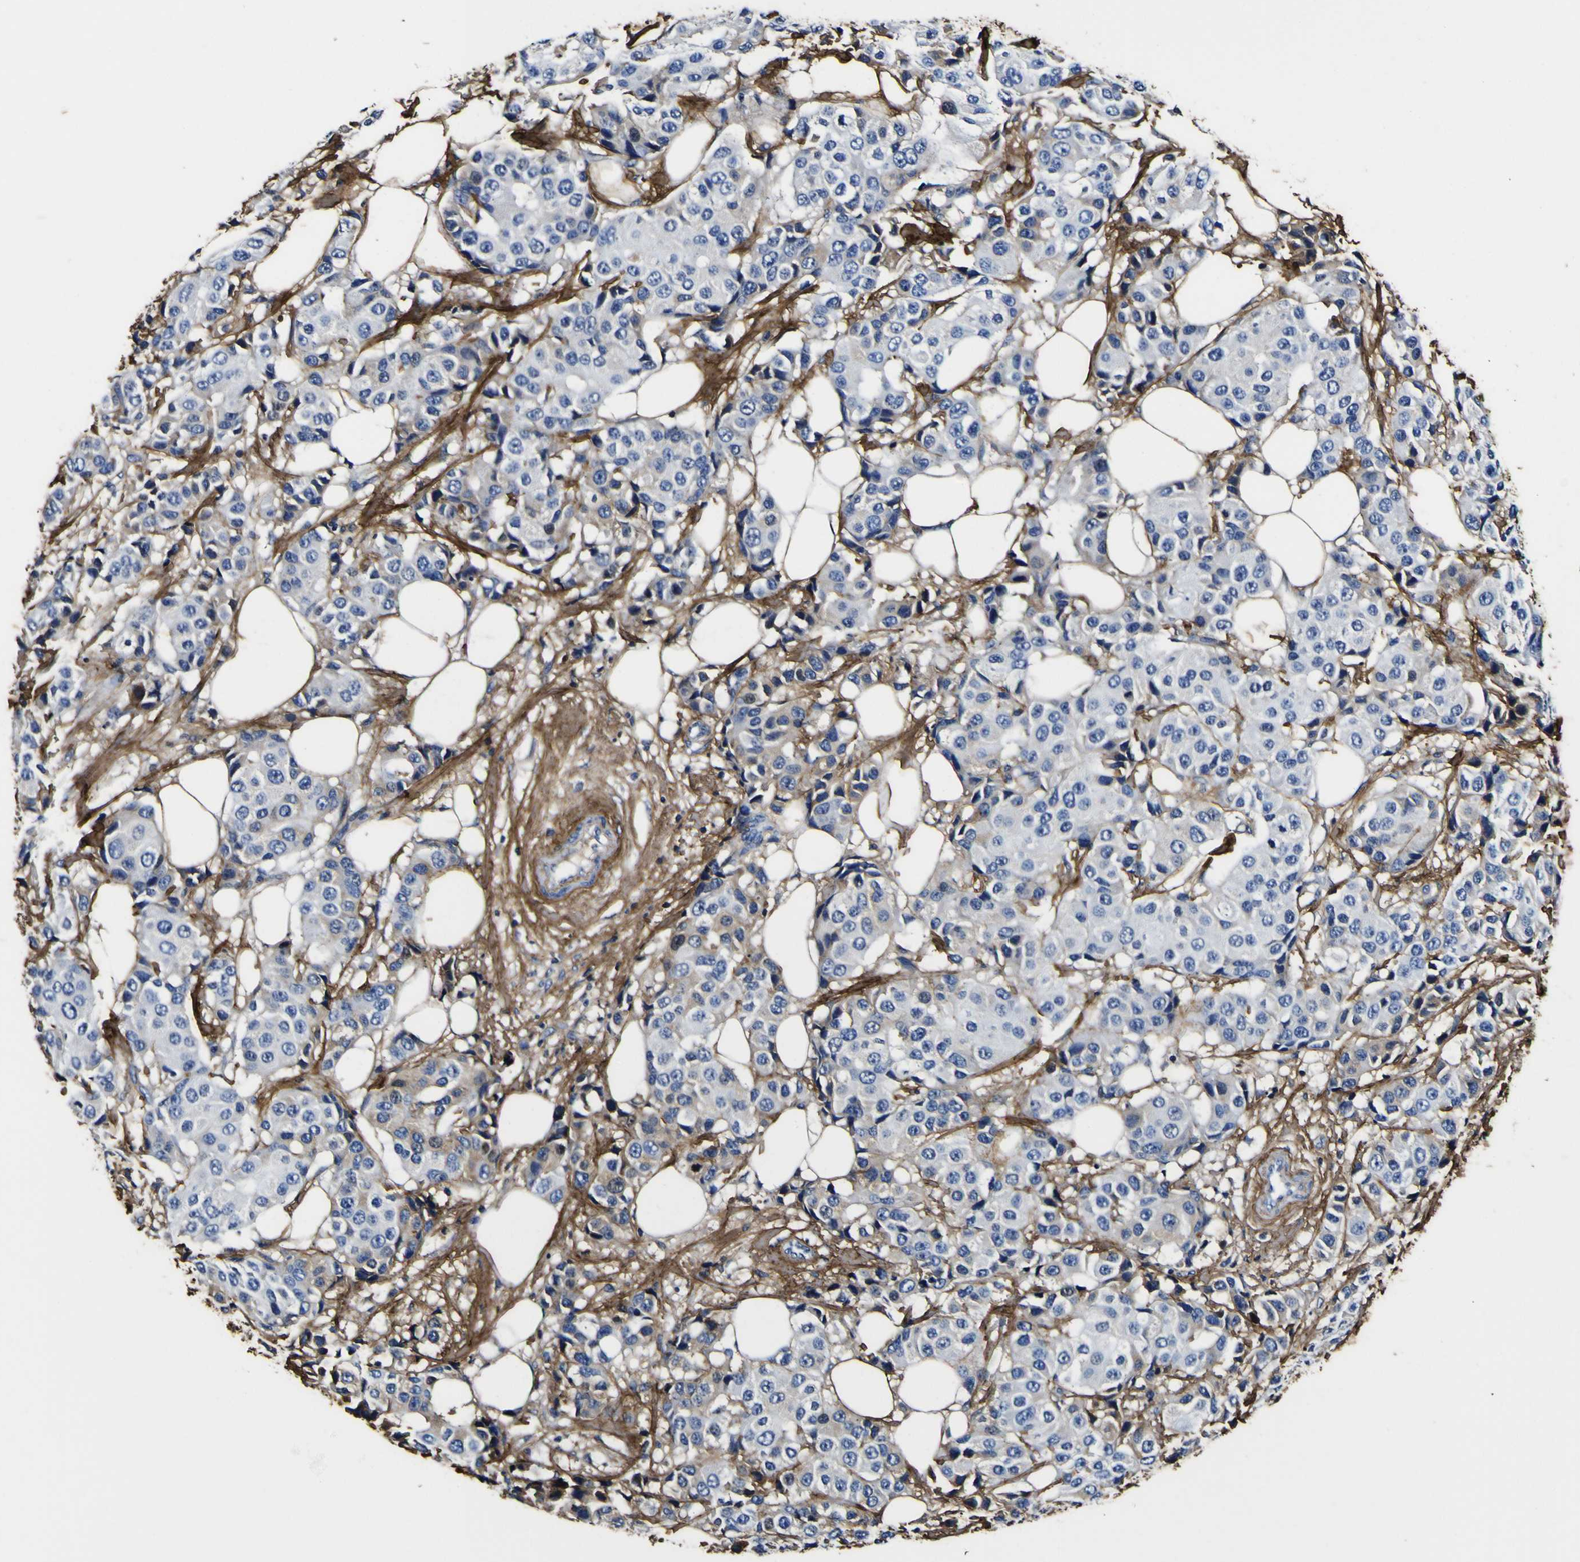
{"staining": {"intensity": "weak", "quantity": "<25%", "location": "cytoplasmic/membranous"}, "tissue": "breast cancer", "cell_type": "Tumor cells", "image_type": "cancer", "snomed": [{"axis": "morphology", "description": "Normal tissue, NOS"}, {"axis": "morphology", "description": "Duct carcinoma"}, {"axis": "topography", "description": "Breast"}], "caption": "Tumor cells show no significant staining in breast cancer.", "gene": "POSTN", "patient": {"sex": "female", "age": 39}}